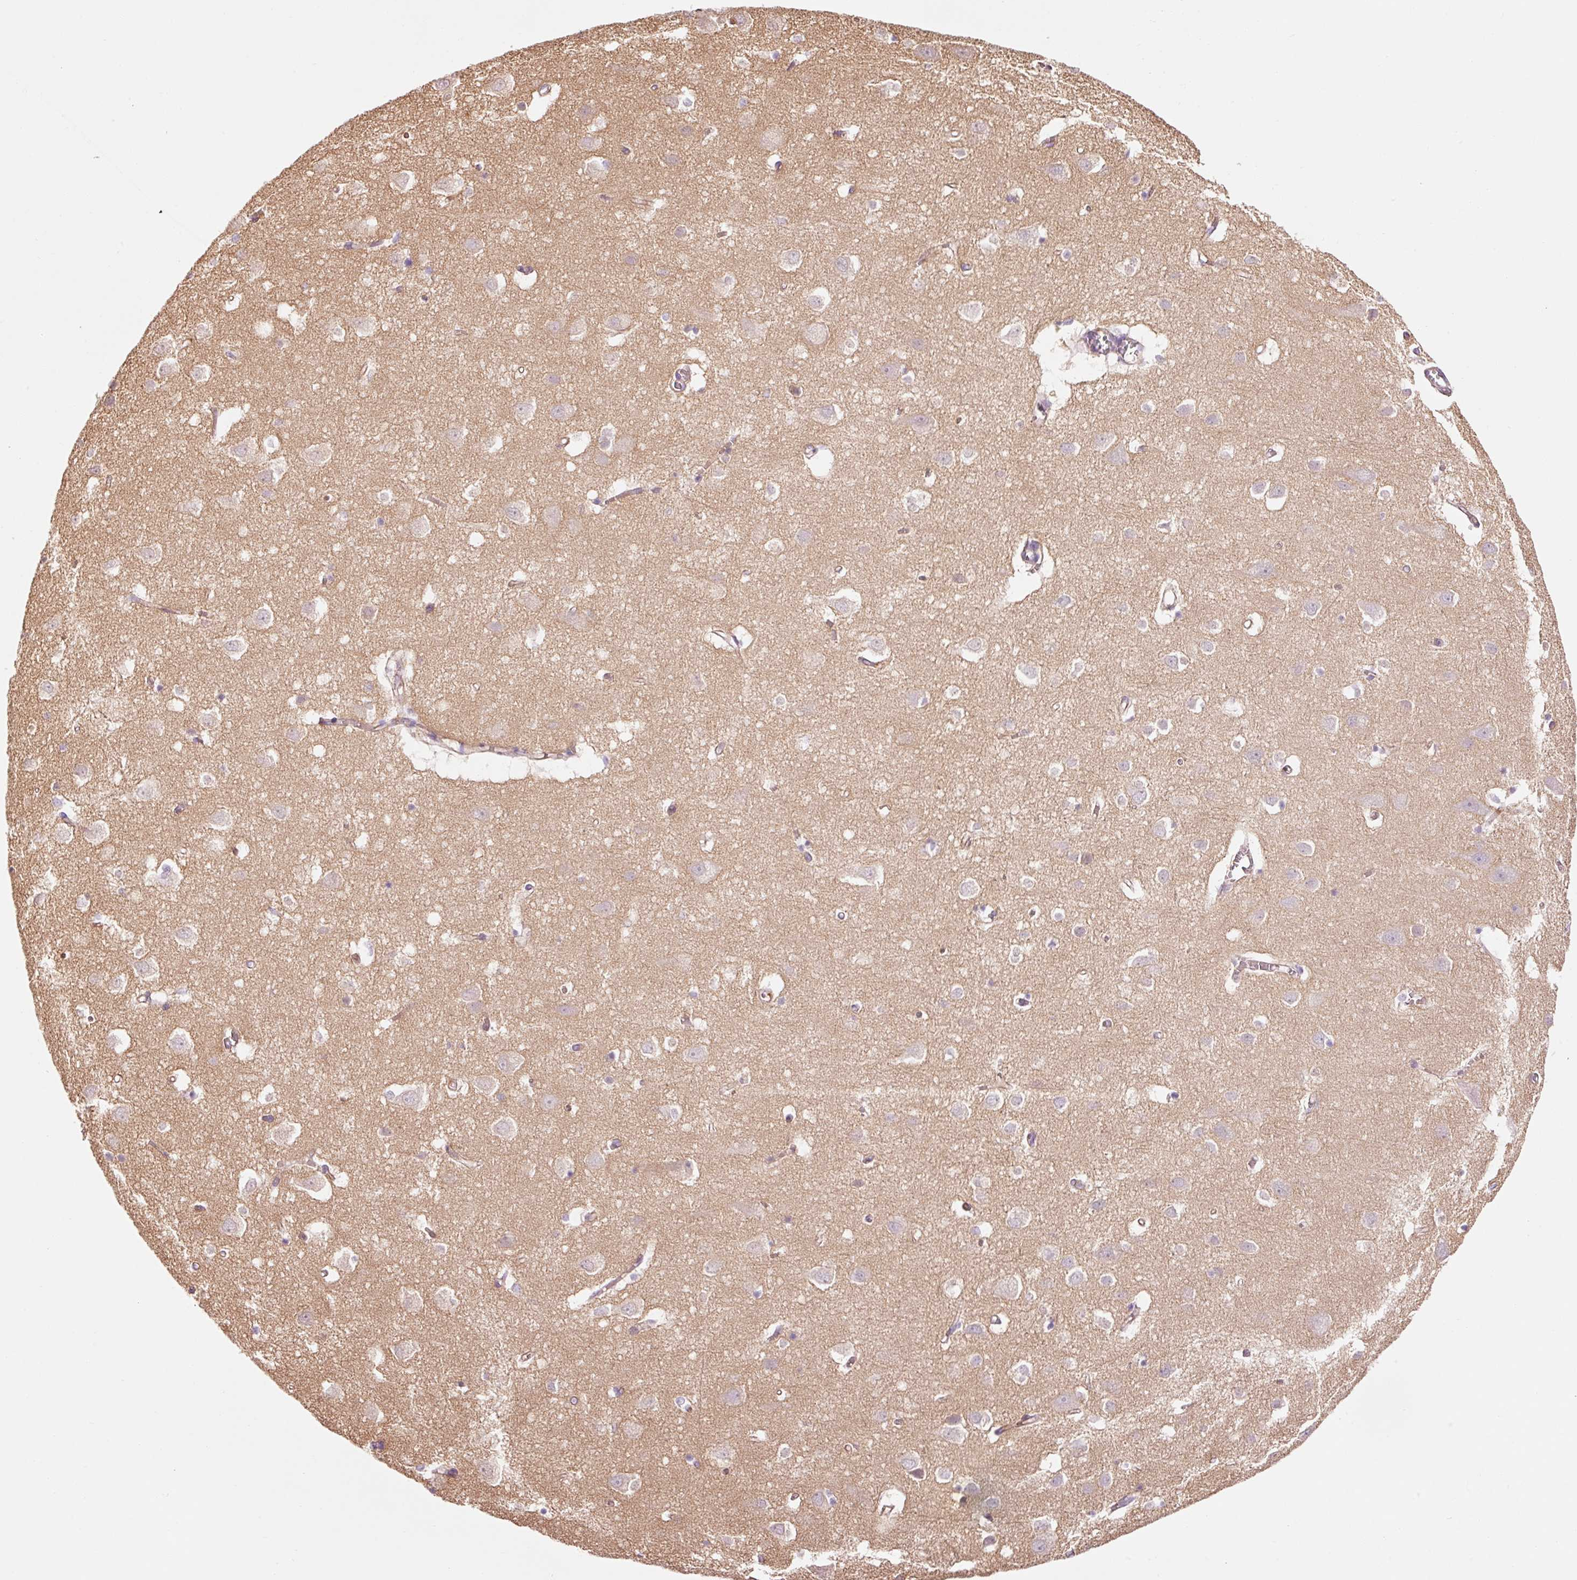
{"staining": {"intensity": "negative", "quantity": "none", "location": "none"}, "tissue": "cerebral cortex", "cell_type": "Endothelial cells", "image_type": "normal", "snomed": [{"axis": "morphology", "description": "Normal tissue, NOS"}, {"axis": "topography", "description": "Cerebral cortex"}], "caption": "The histopathology image exhibits no staining of endothelial cells in normal cerebral cortex.", "gene": "HSPA4L", "patient": {"sex": "male", "age": 70}}